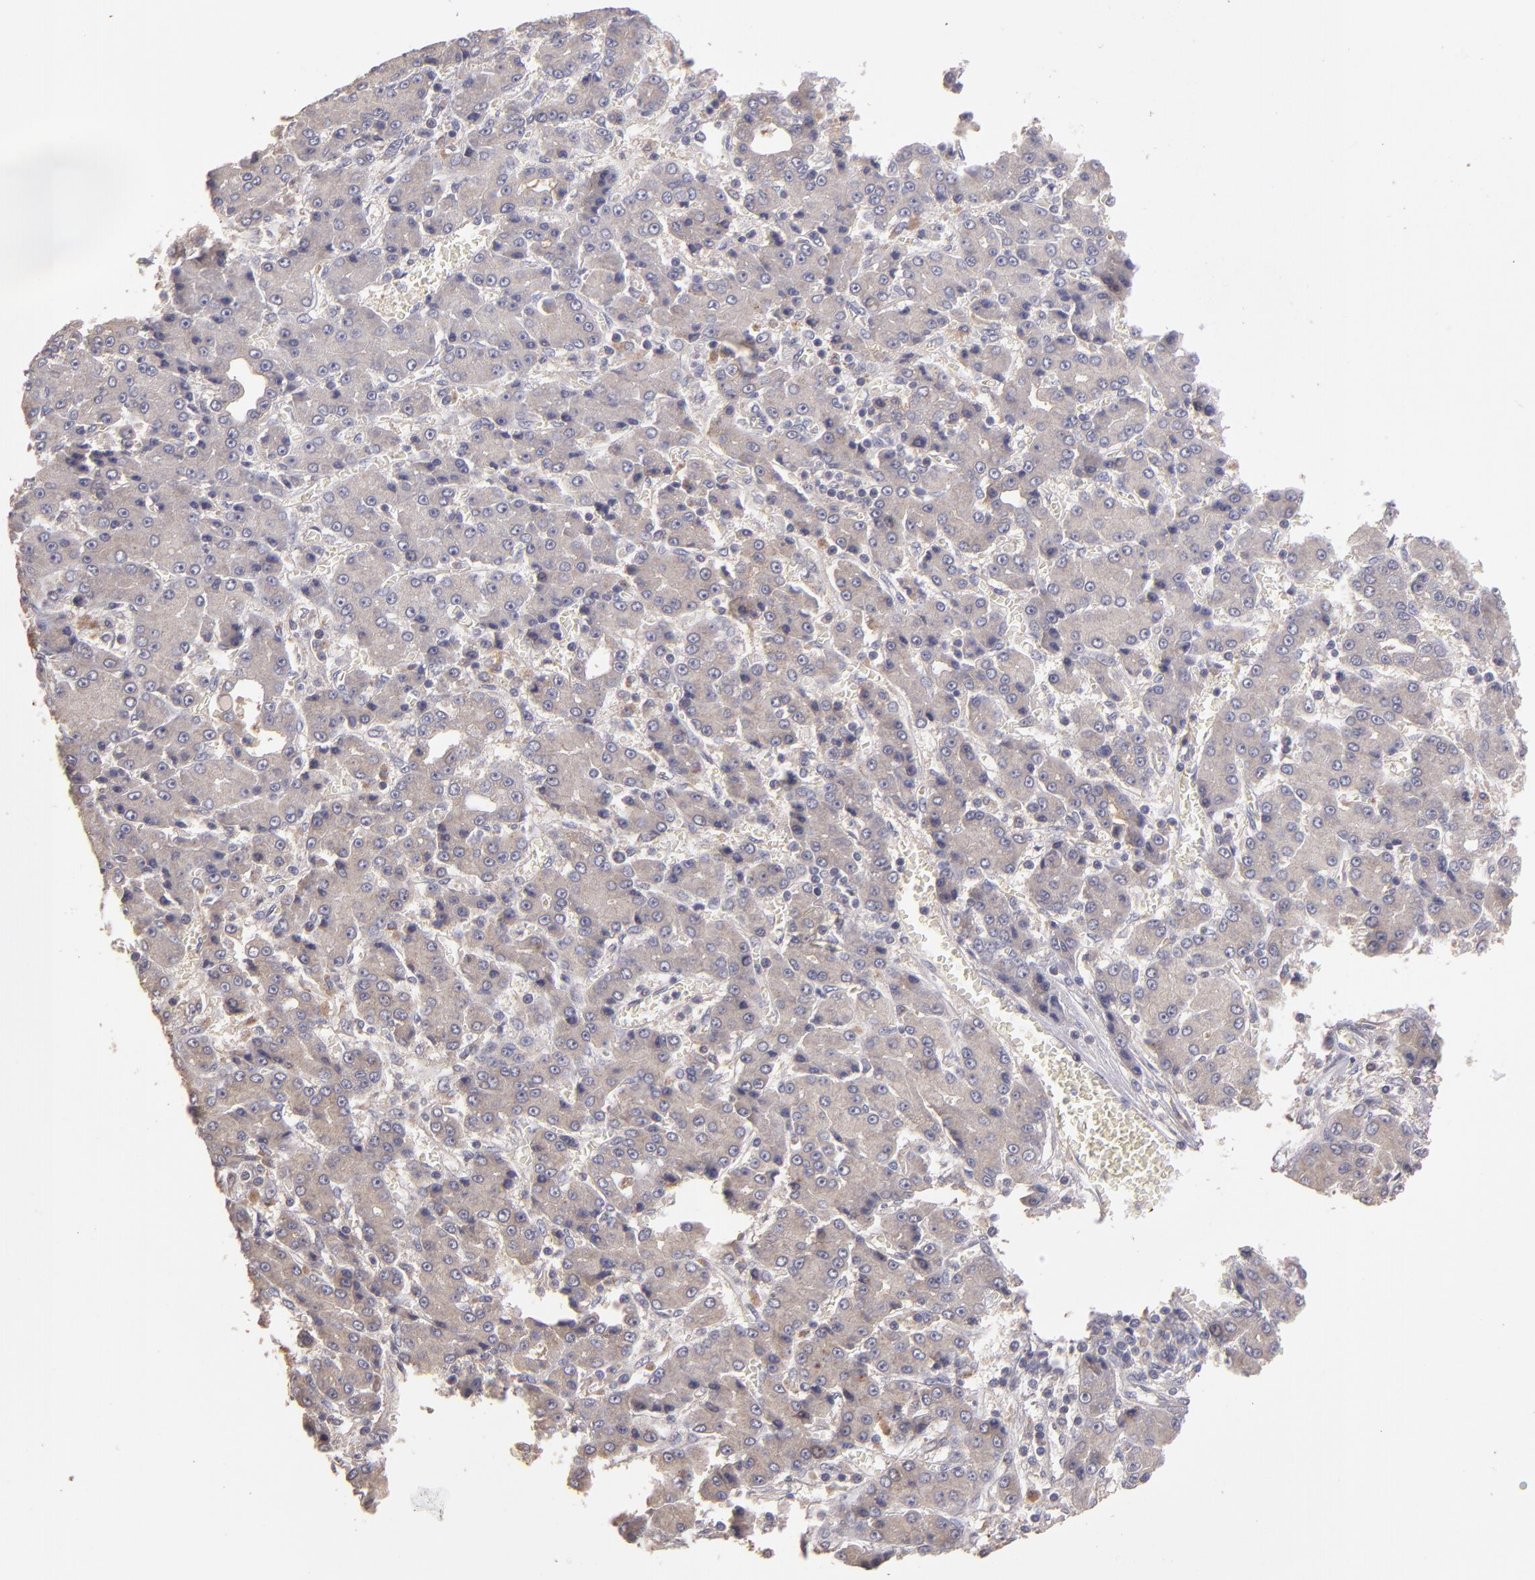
{"staining": {"intensity": "negative", "quantity": "none", "location": "none"}, "tissue": "liver cancer", "cell_type": "Tumor cells", "image_type": "cancer", "snomed": [{"axis": "morphology", "description": "Carcinoma, Hepatocellular, NOS"}, {"axis": "topography", "description": "Liver"}], "caption": "Tumor cells are negative for protein expression in human liver cancer.", "gene": "GNAZ", "patient": {"sex": "male", "age": 69}}